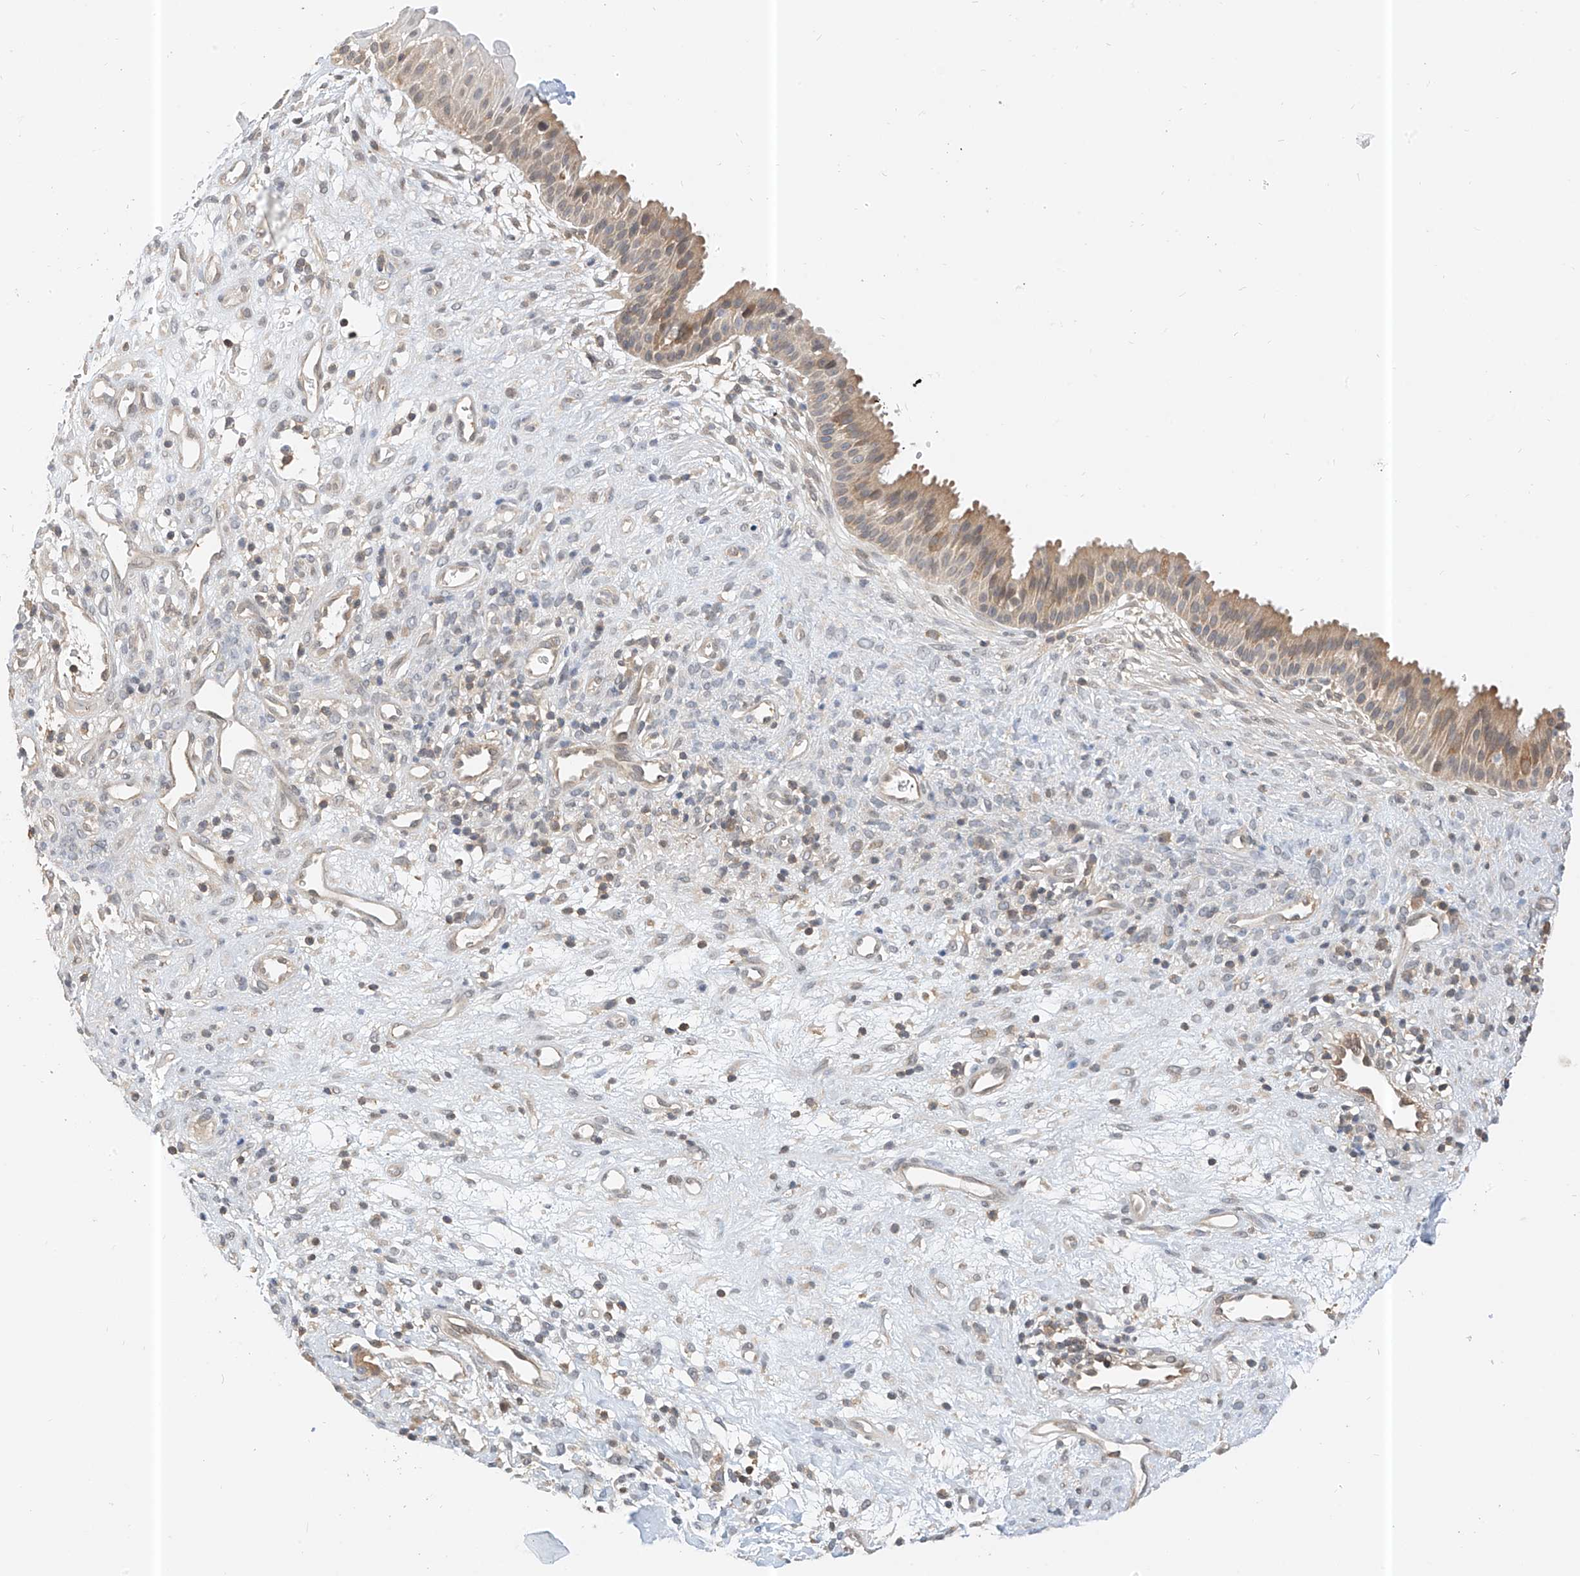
{"staining": {"intensity": "moderate", "quantity": "25%-75%", "location": "cytoplasmic/membranous"}, "tissue": "nasopharynx", "cell_type": "Respiratory epithelial cells", "image_type": "normal", "snomed": [{"axis": "morphology", "description": "Normal tissue, NOS"}, {"axis": "topography", "description": "Nasopharynx"}], "caption": "Immunohistochemistry (IHC) image of unremarkable human nasopharynx stained for a protein (brown), which exhibits medium levels of moderate cytoplasmic/membranous expression in about 25%-75% of respiratory epithelial cells.", "gene": "PPA2", "patient": {"sex": "male", "age": 22}}